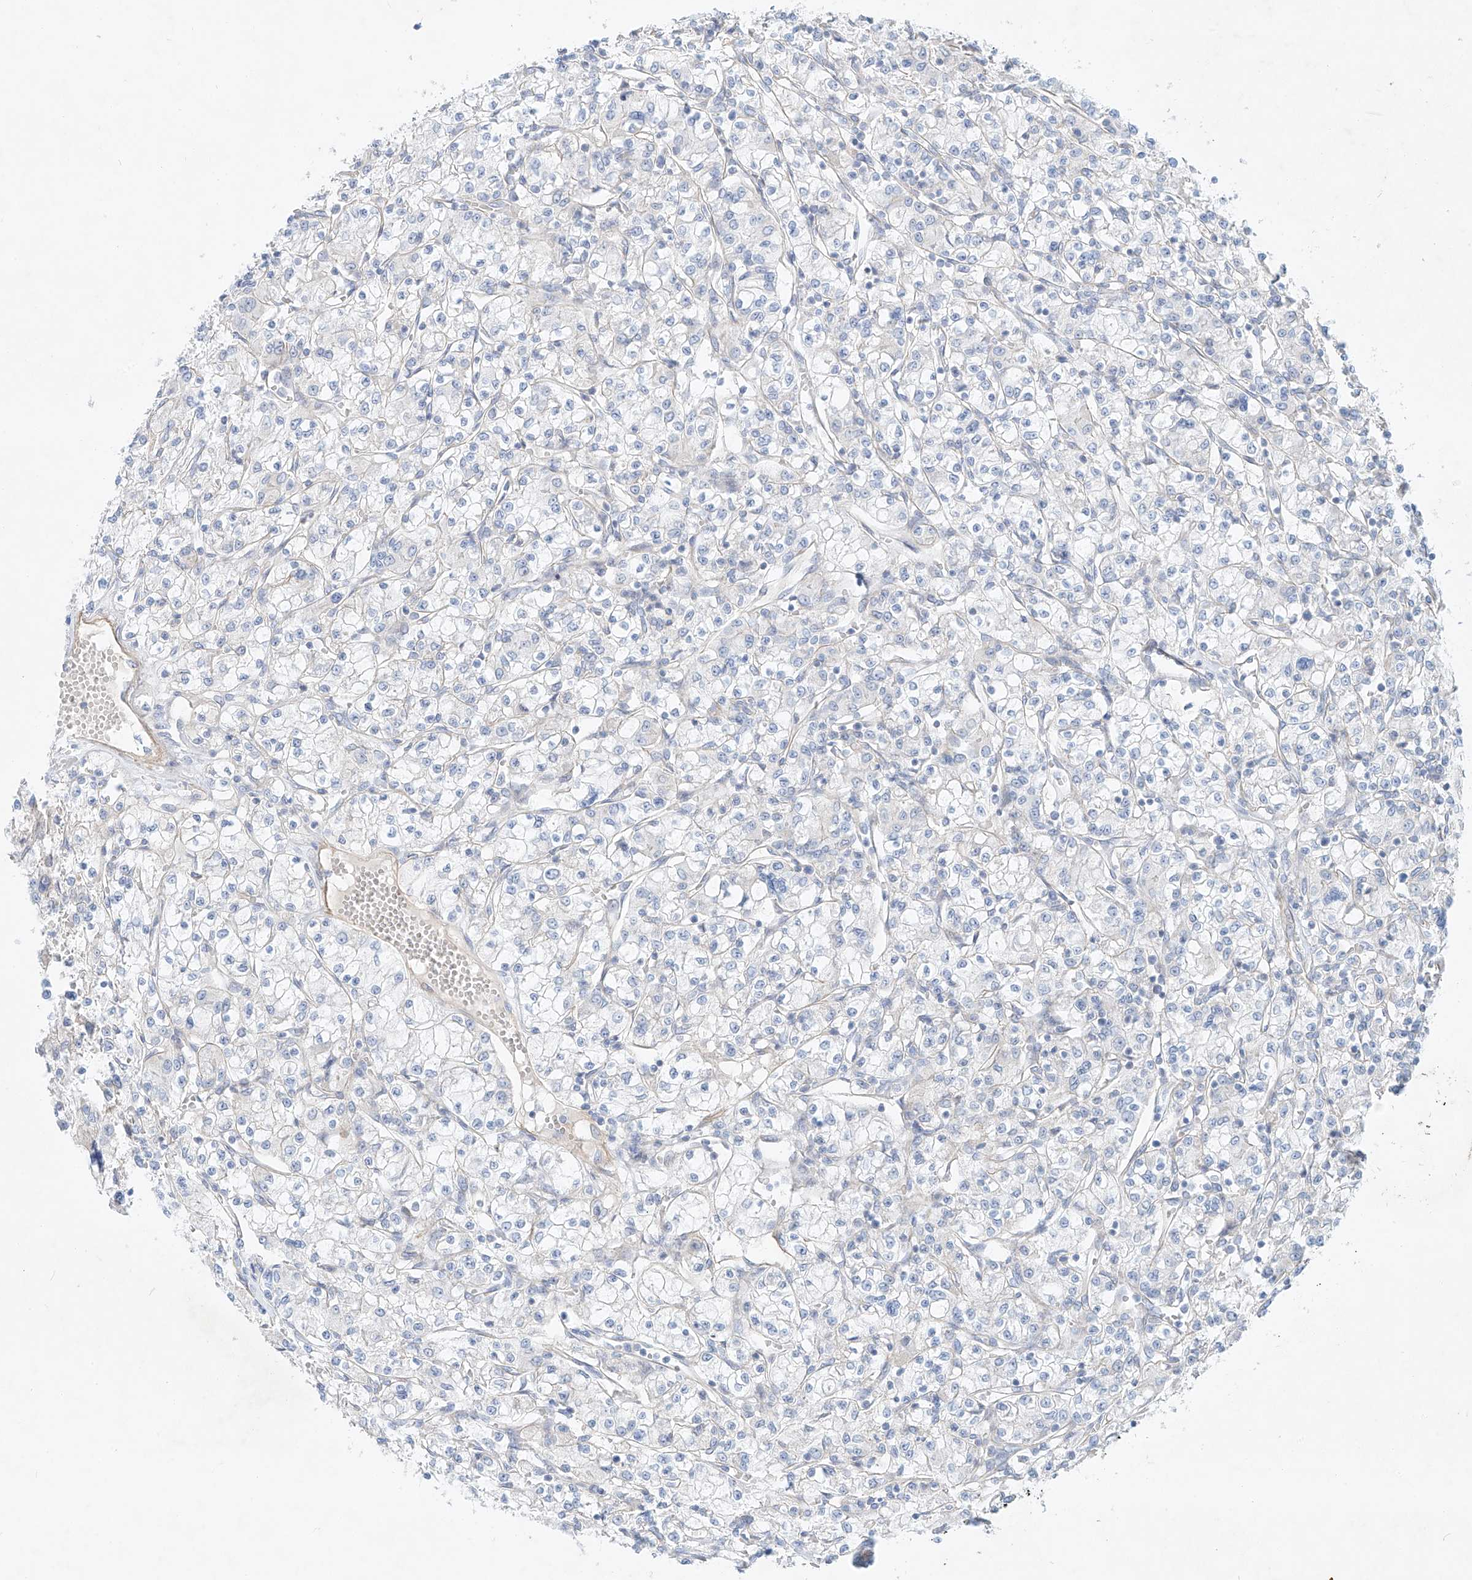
{"staining": {"intensity": "negative", "quantity": "none", "location": "none"}, "tissue": "renal cancer", "cell_type": "Tumor cells", "image_type": "cancer", "snomed": [{"axis": "morphology", "description": "Adenocarcinoma, NOS"}, {"axis": "topography", "description": "Kidney"}], "caption": "This is an immunohistochemistry histopathology image of human renal cancer (adenocarcinoma). There is no staining in tumor cells.", "gene": "AJM1", "patient": {"sex": "female", "age": 59}}